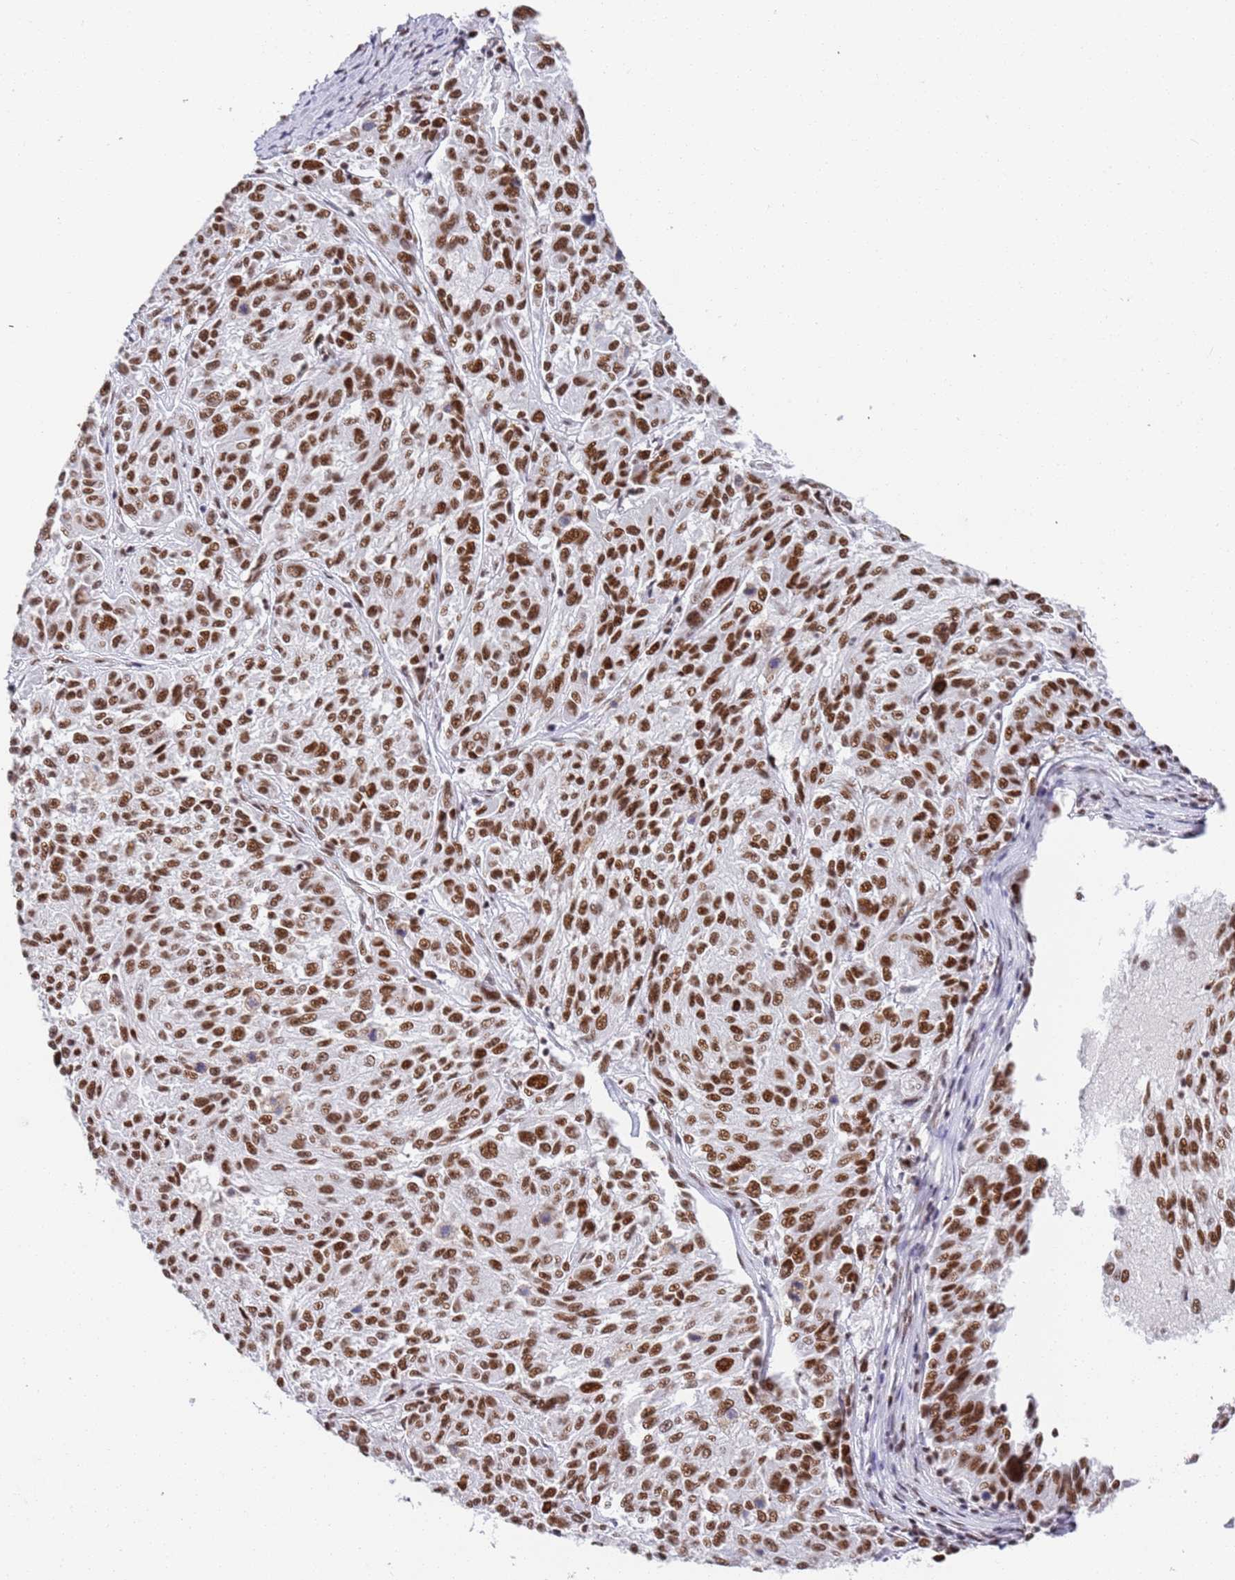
{"staining": {"intensity": "strong", "quantity": ">75%", "location": "nuclear"}, "tissue": "melanoma", "cell_type": "Tumor cells", "image_type": "cancer", "snomed": [{"axis": "morphology", "description": "Malignant melanoma, NOS"}, {"axis": "topography", "description": "Skin"}], "caption": "The micrograph demonstrates immunohistochemical staining of malignant melanoma. There is strong nuclear staining is present in approximately >75% of tumor cells.", "gene": "AKAP8L", "patient": {"sex": "male", "age": 53}}